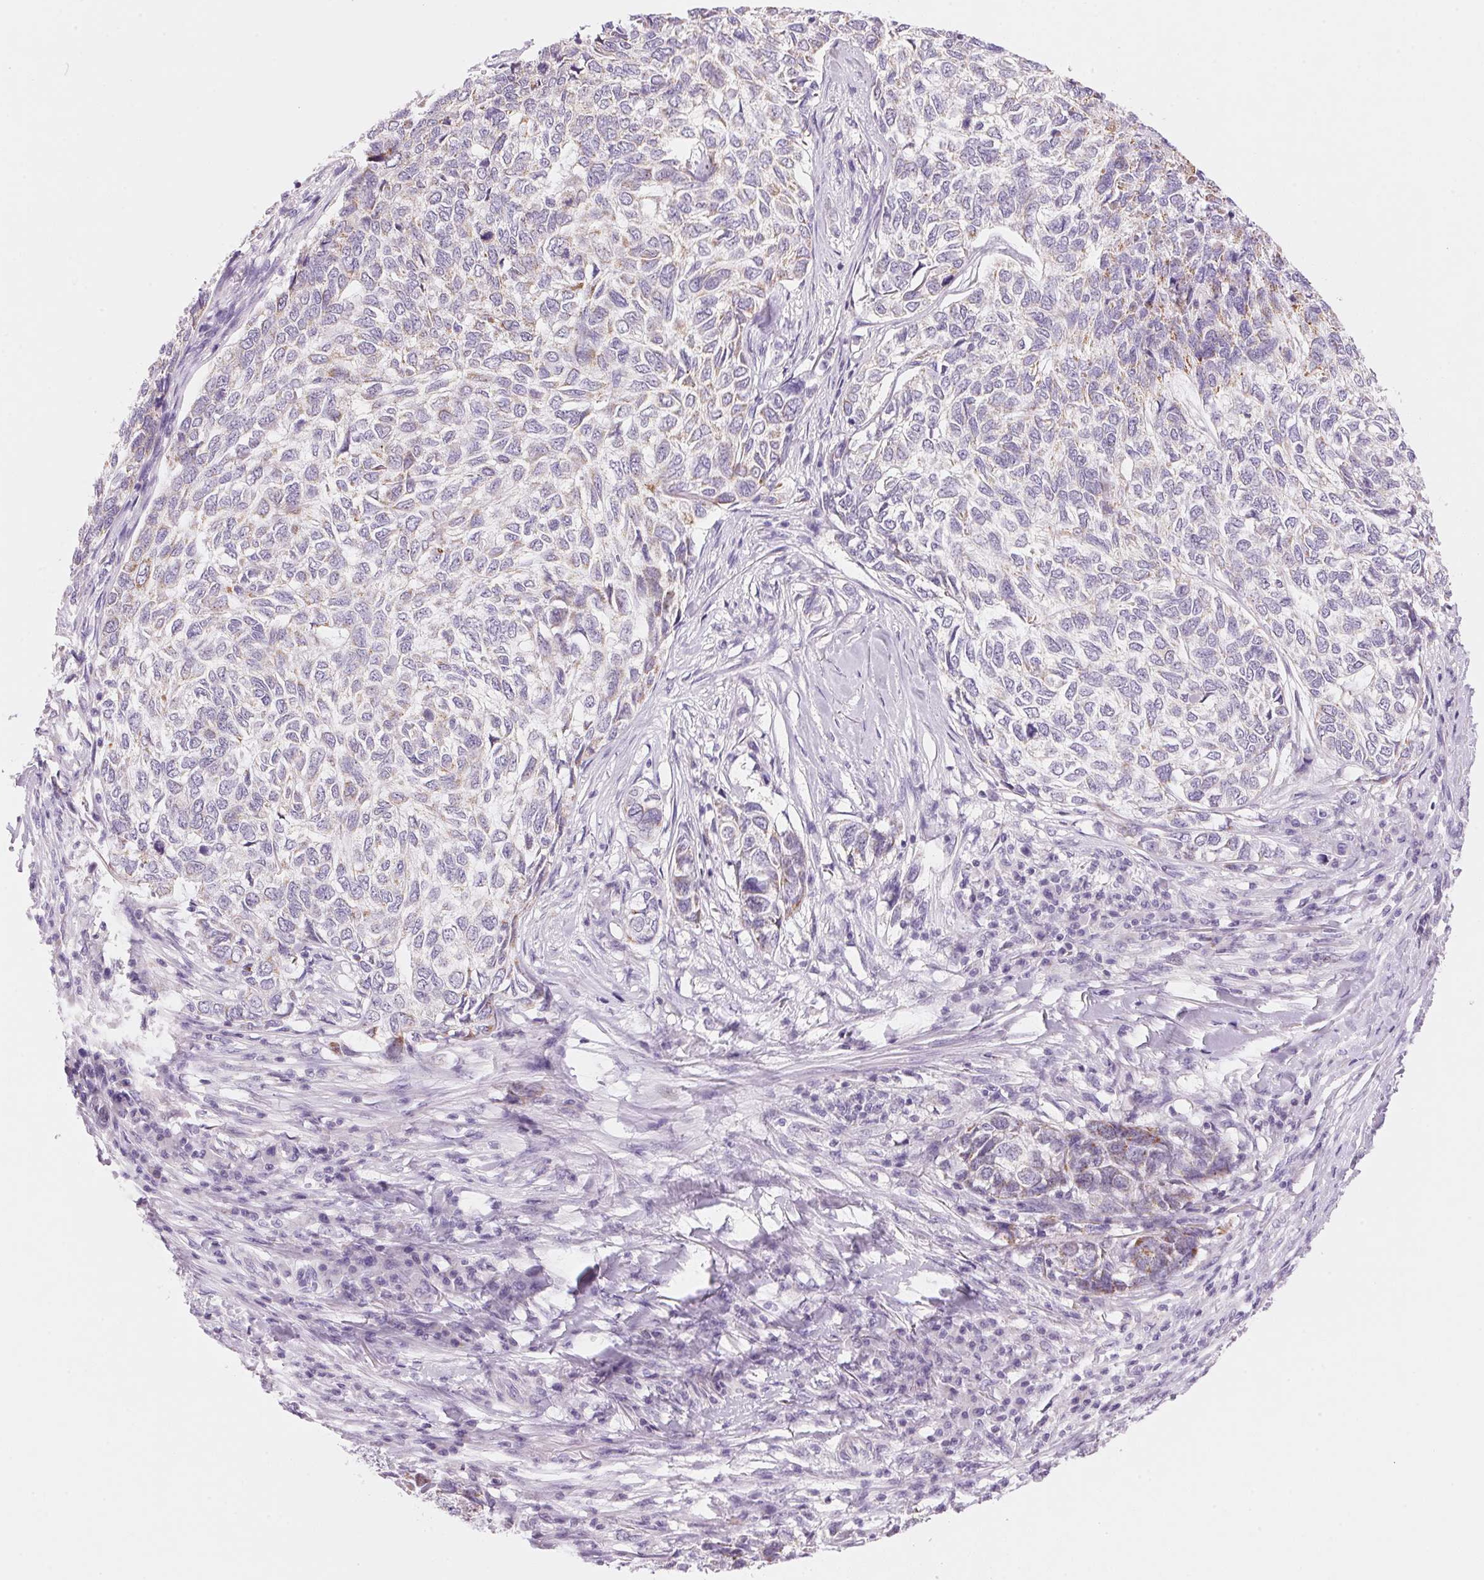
{"staining": {"intensity": "weak", "quantity": "<25%", "location": "cytoplasmic/membranous"}, "tissue": "skin cancer", "cell_type": "Tumor cells", "image_type": "cancer", "snomed": [{"axis": "morphology", "description": "Basal cell carcinoma"}, {"axis": "topography", "description": "Skin"}], "caption": "A high-resolution histopathology image shows immunohistochemistry (IHC) staining of skin cancer, which shows no significant positivity in tumor cells. The staining was performed using DAB (3,3'-diaminobenzidine) to visualize the protein expression in brown, while the nuclei were stained in blue with hematoxylin (Magnification: 20x).", "gene": "CYP11B1", "patient": {"sex": "female", "age": 65}}